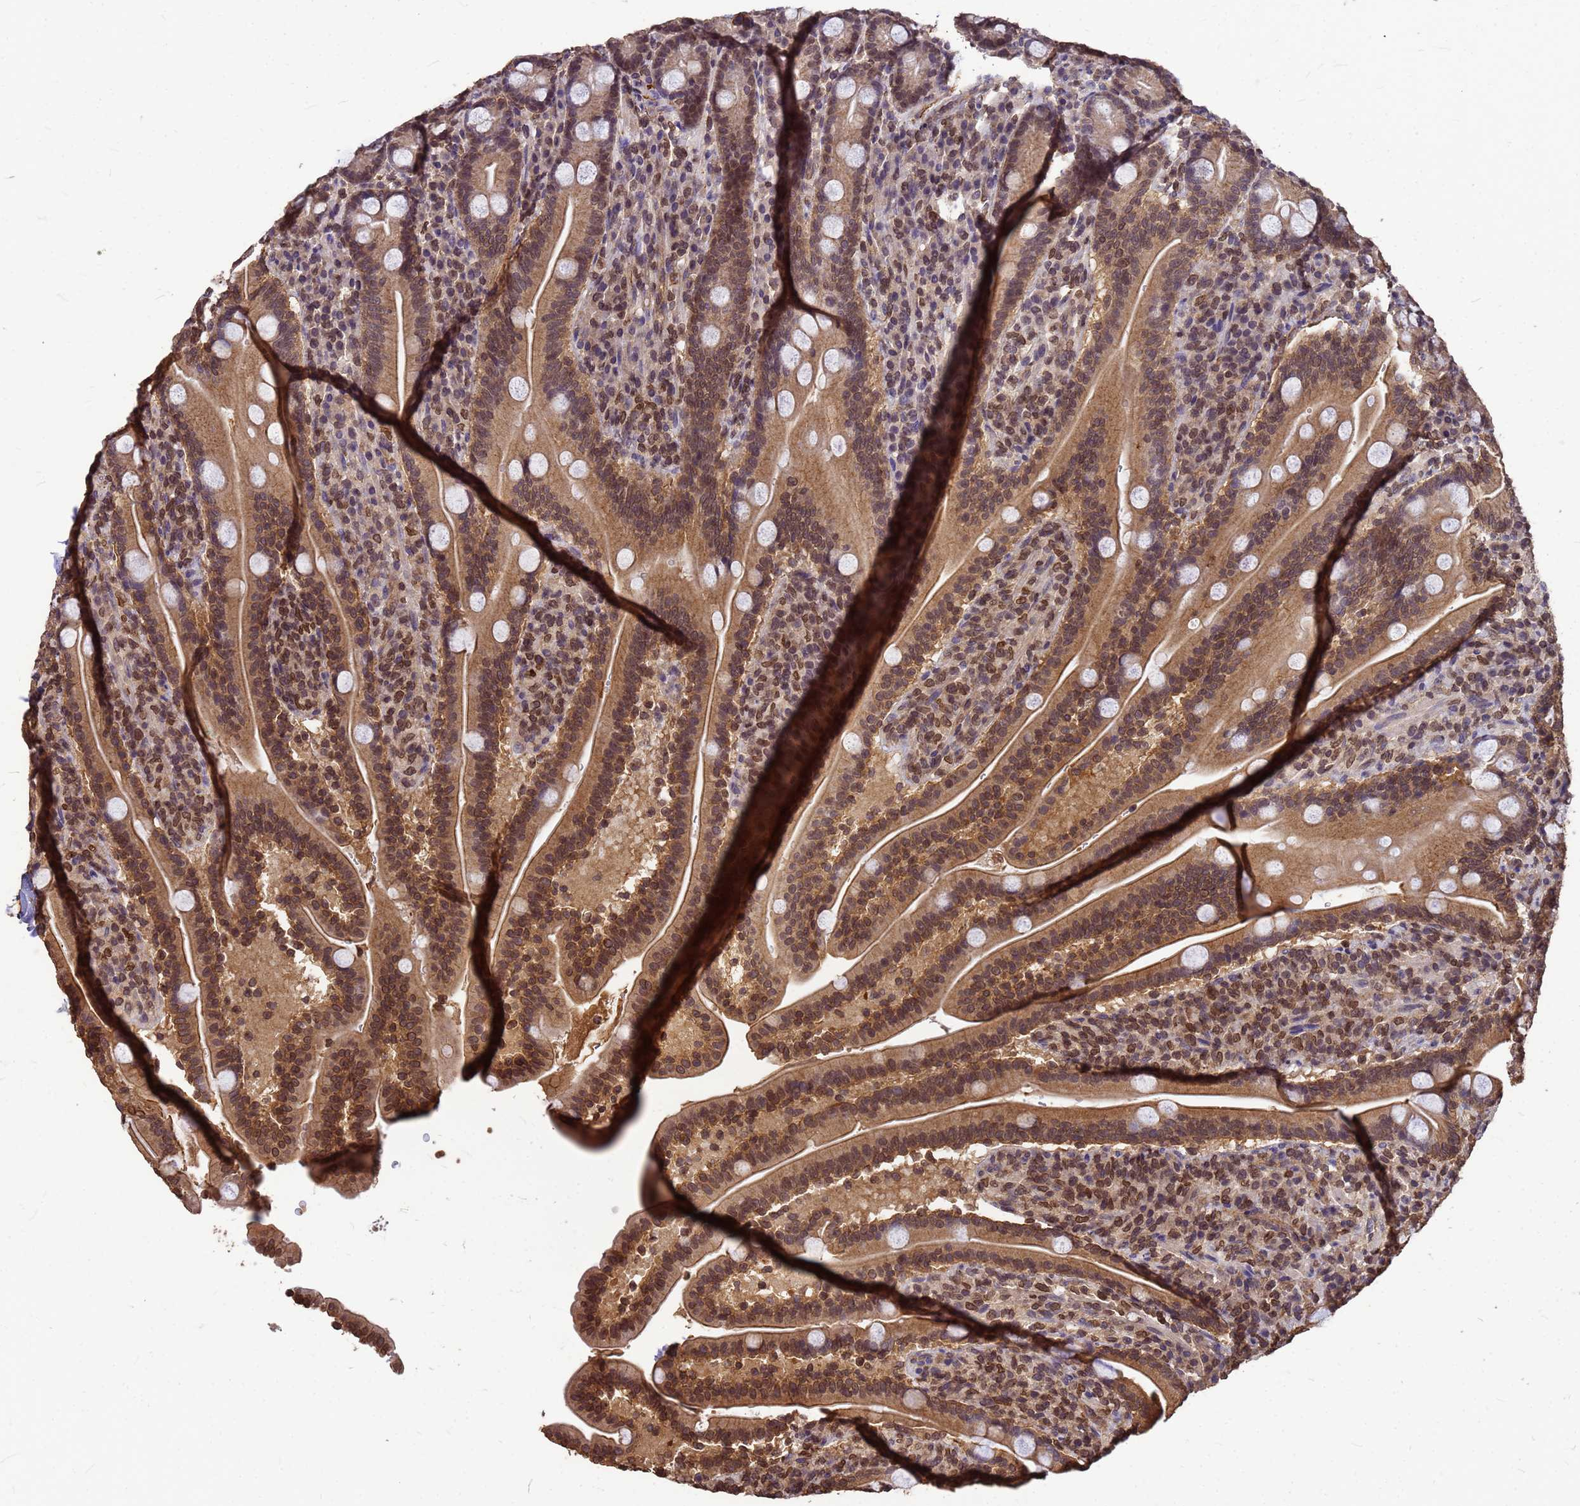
{"staining": {"intensity": "moderate", "quantity": ">75%", "location": "cytoplasmic/membranous"}, "tissue": "duodenum", "cell_type": "Glandular cells", "image_type": "normal", "snomed": [{"axis": "morphology", "description": "Normal tissue, NOS"}, {"axis": "topography", "description": "Duodenum"}], "caption": "DAB (3,3'-diaminobenzidine) immunohistochemical staining of normal human duodenum shows moderate cytoplasmic/membranous protein expression in approximately >75% of glandular cells. Immunohistochemistry (ihc) stains the protein of interest in brown and the nuclei are stained blue.", "gene": "C1orf35", "patient": {"sex": "male", "age": 35}}